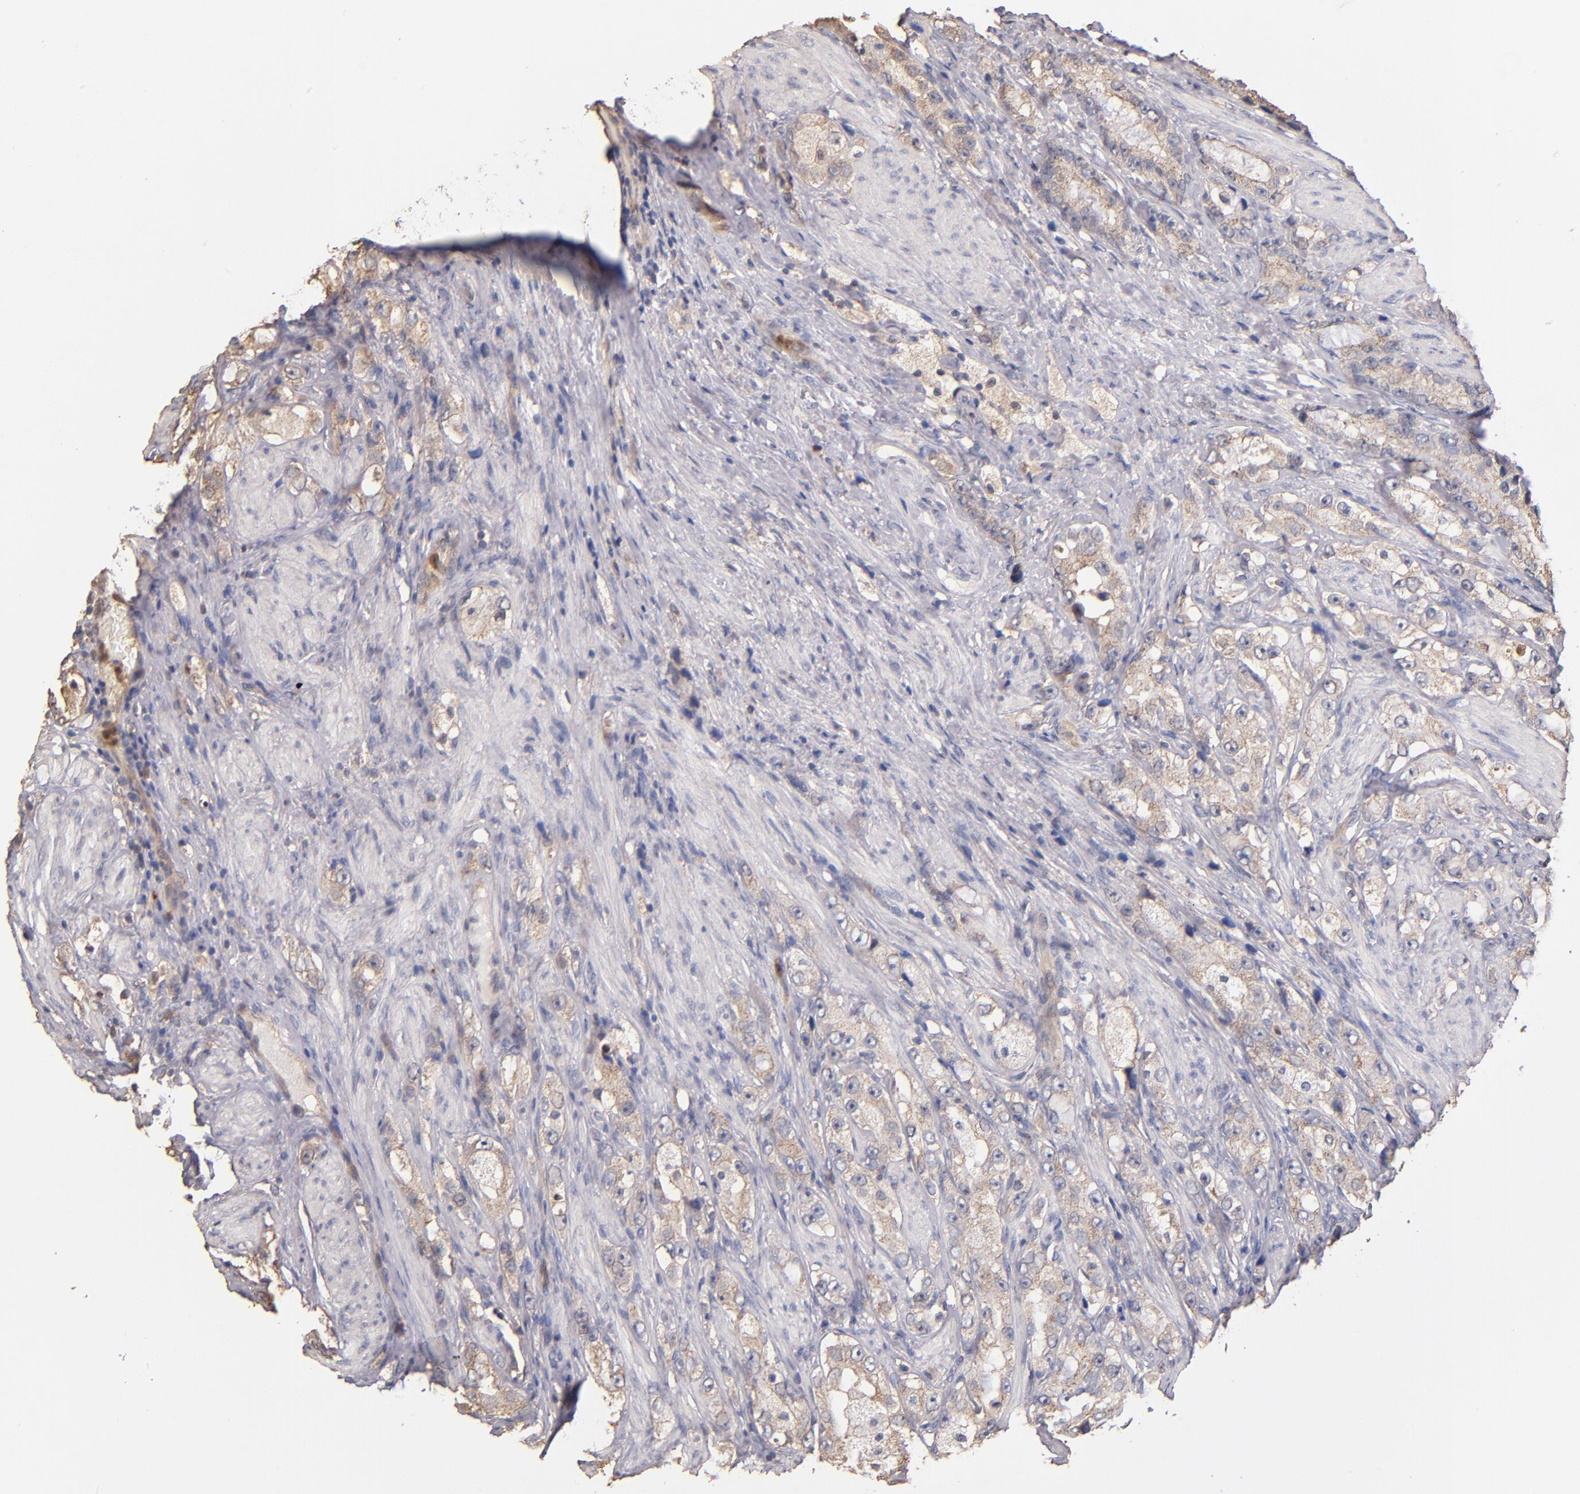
{"staining": {"intensity": "weak", "quantity": ">75%", "location": "cytoplasmic/membranous"}, "tissue": "prostate cancer", "cell_type": "Tumor cells", "image_type": "cancer", "snomed": [{"axis": "morphology", "description": "Adenocarcinoma, High grade"}, {"axis": "topography", "description": "Prostate"}], "caption": "Prostate high-grade adenocarcinoma tissue demonstrates weak cytoplasmic/membranous positivity in about >75% of tumor cells (Stains: DAB in brown, nuclei in blue, Microscopy: brightfield microscopy at high magnification).", "gene": "RO60", "patient": {"sex": "male", "age": 63}}